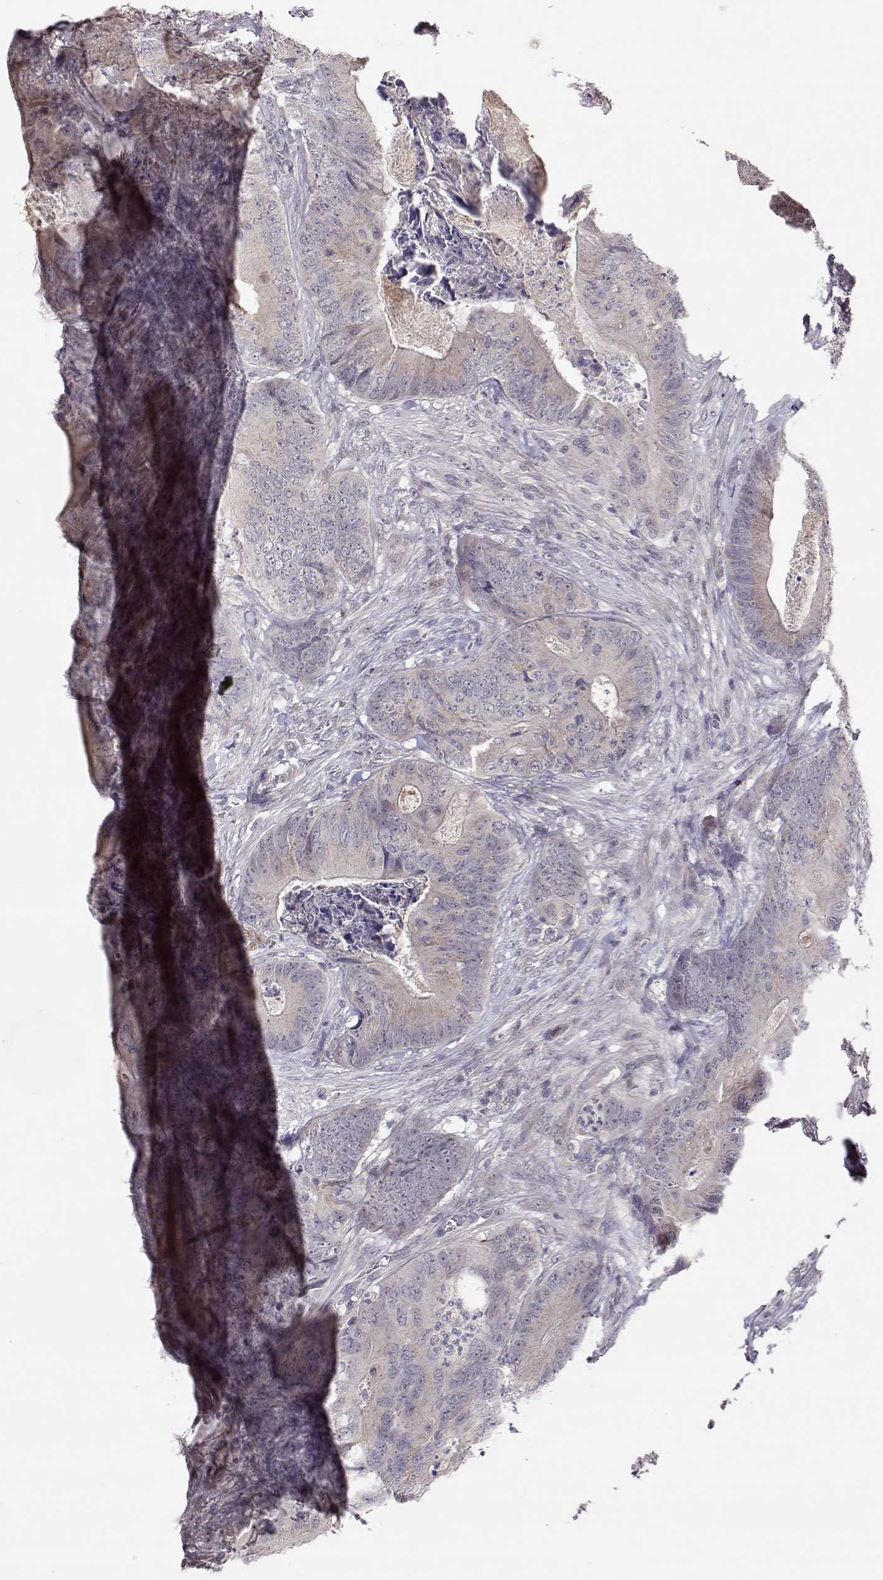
{"staining": {"intensity": "weak", "quantity": "<25%", "location": "cytoplasmic/membranous"}, "tissue": "colorectal cancer", "cell_type": "Tumor cells", "image_type": "cancer", "snomed": [{"axis": "morphology", "description": "Adenocarcinoma, NOS"}, {"axis": "topography", "description": "Colon"}], "caption": "Immunohistochemical staining of colorectal cancer exhibits no significant positivity in tumor cells.", "gene": "PNMT", "patient": {"sex": "male", "age": 84}}